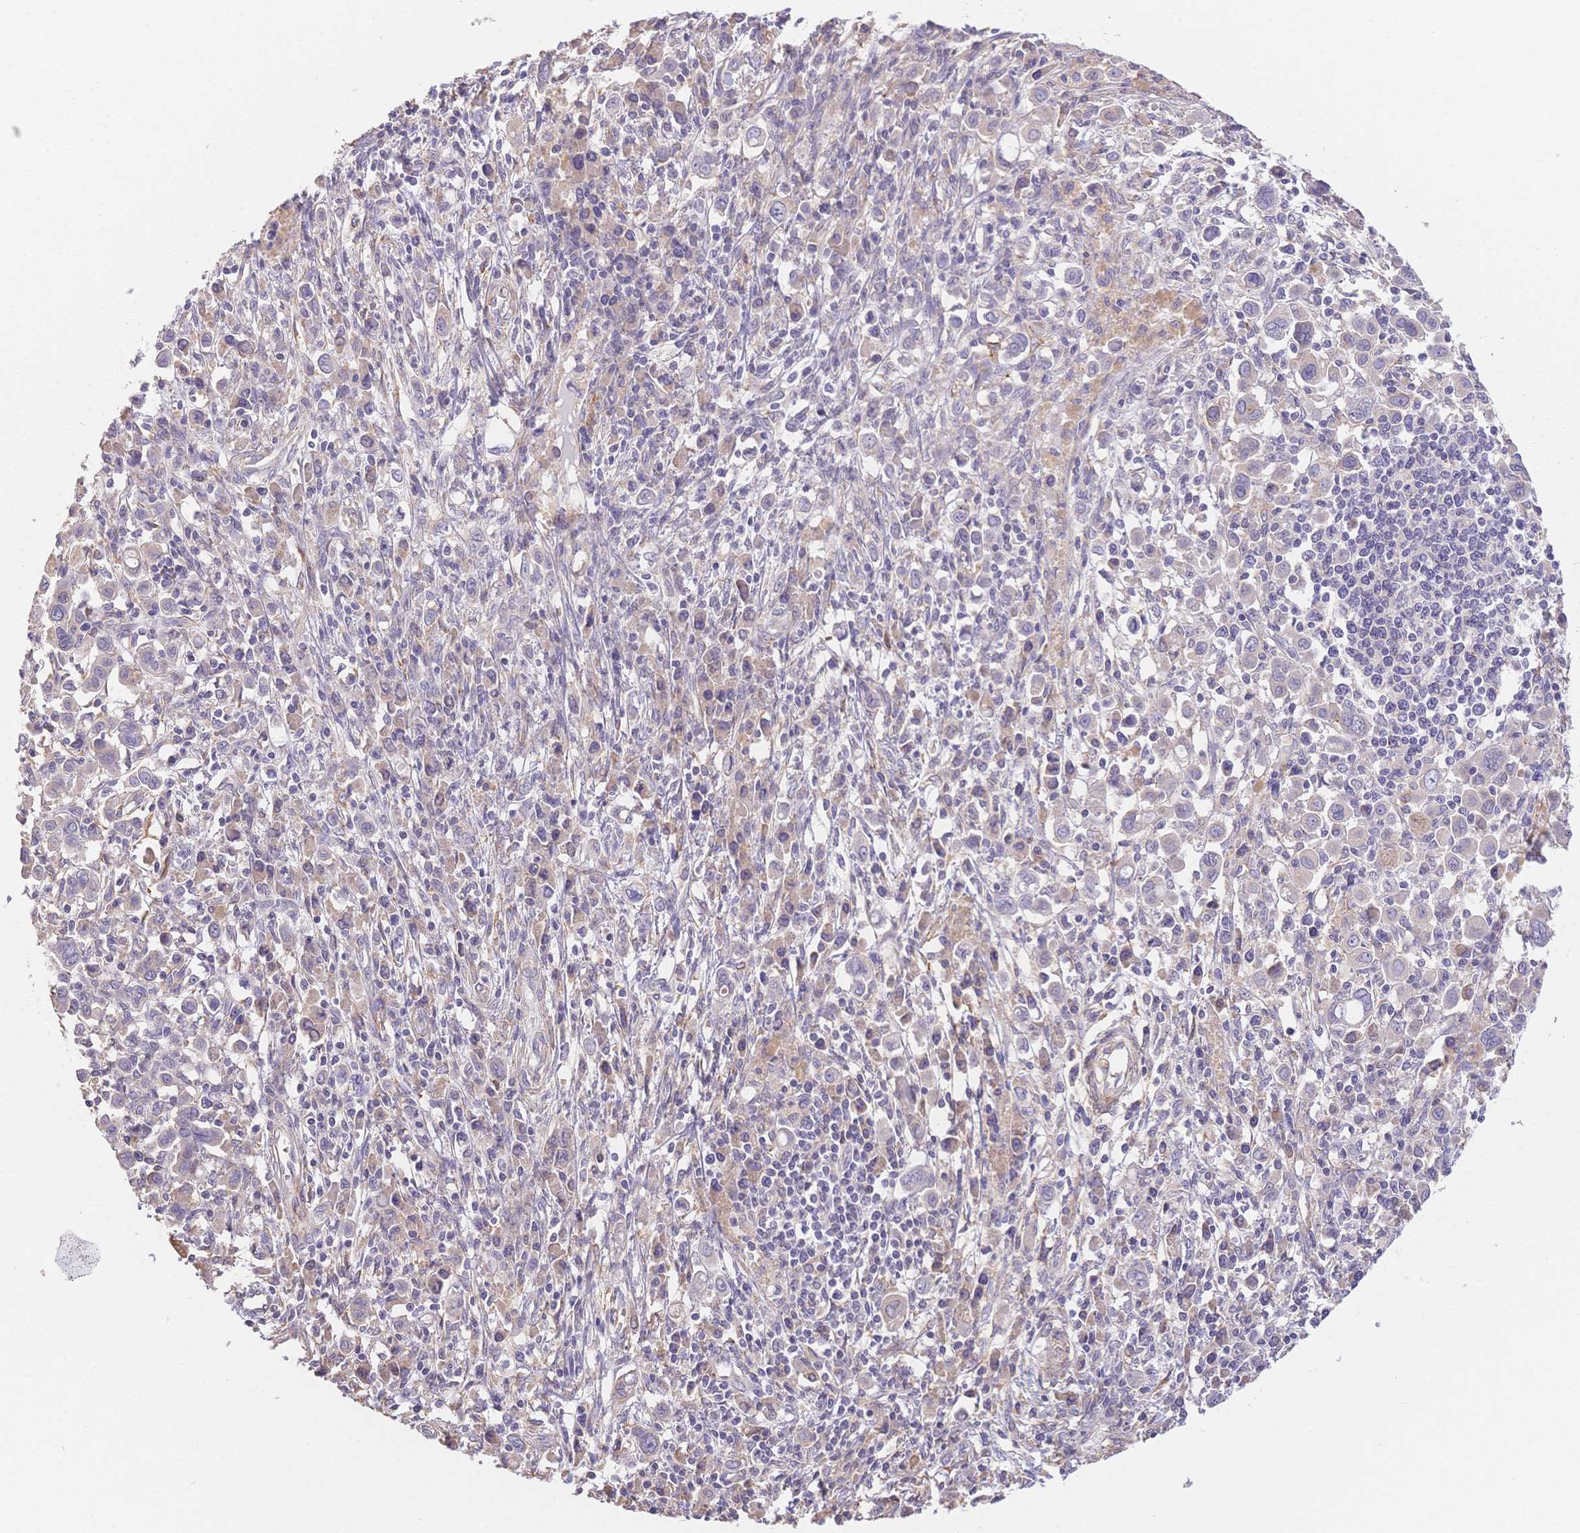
{"staining": {"intensity": "weak", "quantity": "<25%", "location": "cytoplasmic/membranous"}, "tissue": "stomach cancer", "cell_type": "Tumor cells", "image_type": "cancer", "snomed": [{"axis": "morphology", "description": "Adenocarcinoma, NOS"}, {"axis": "topography", "description": "Stomach, upper"}], "caption": "IHC image of stomach cancer stained for a protein (brown), which reveals no positivity in tumor cells.", "gene": "HS3ST5", "patient": {"sex": "male", "age": 75}}